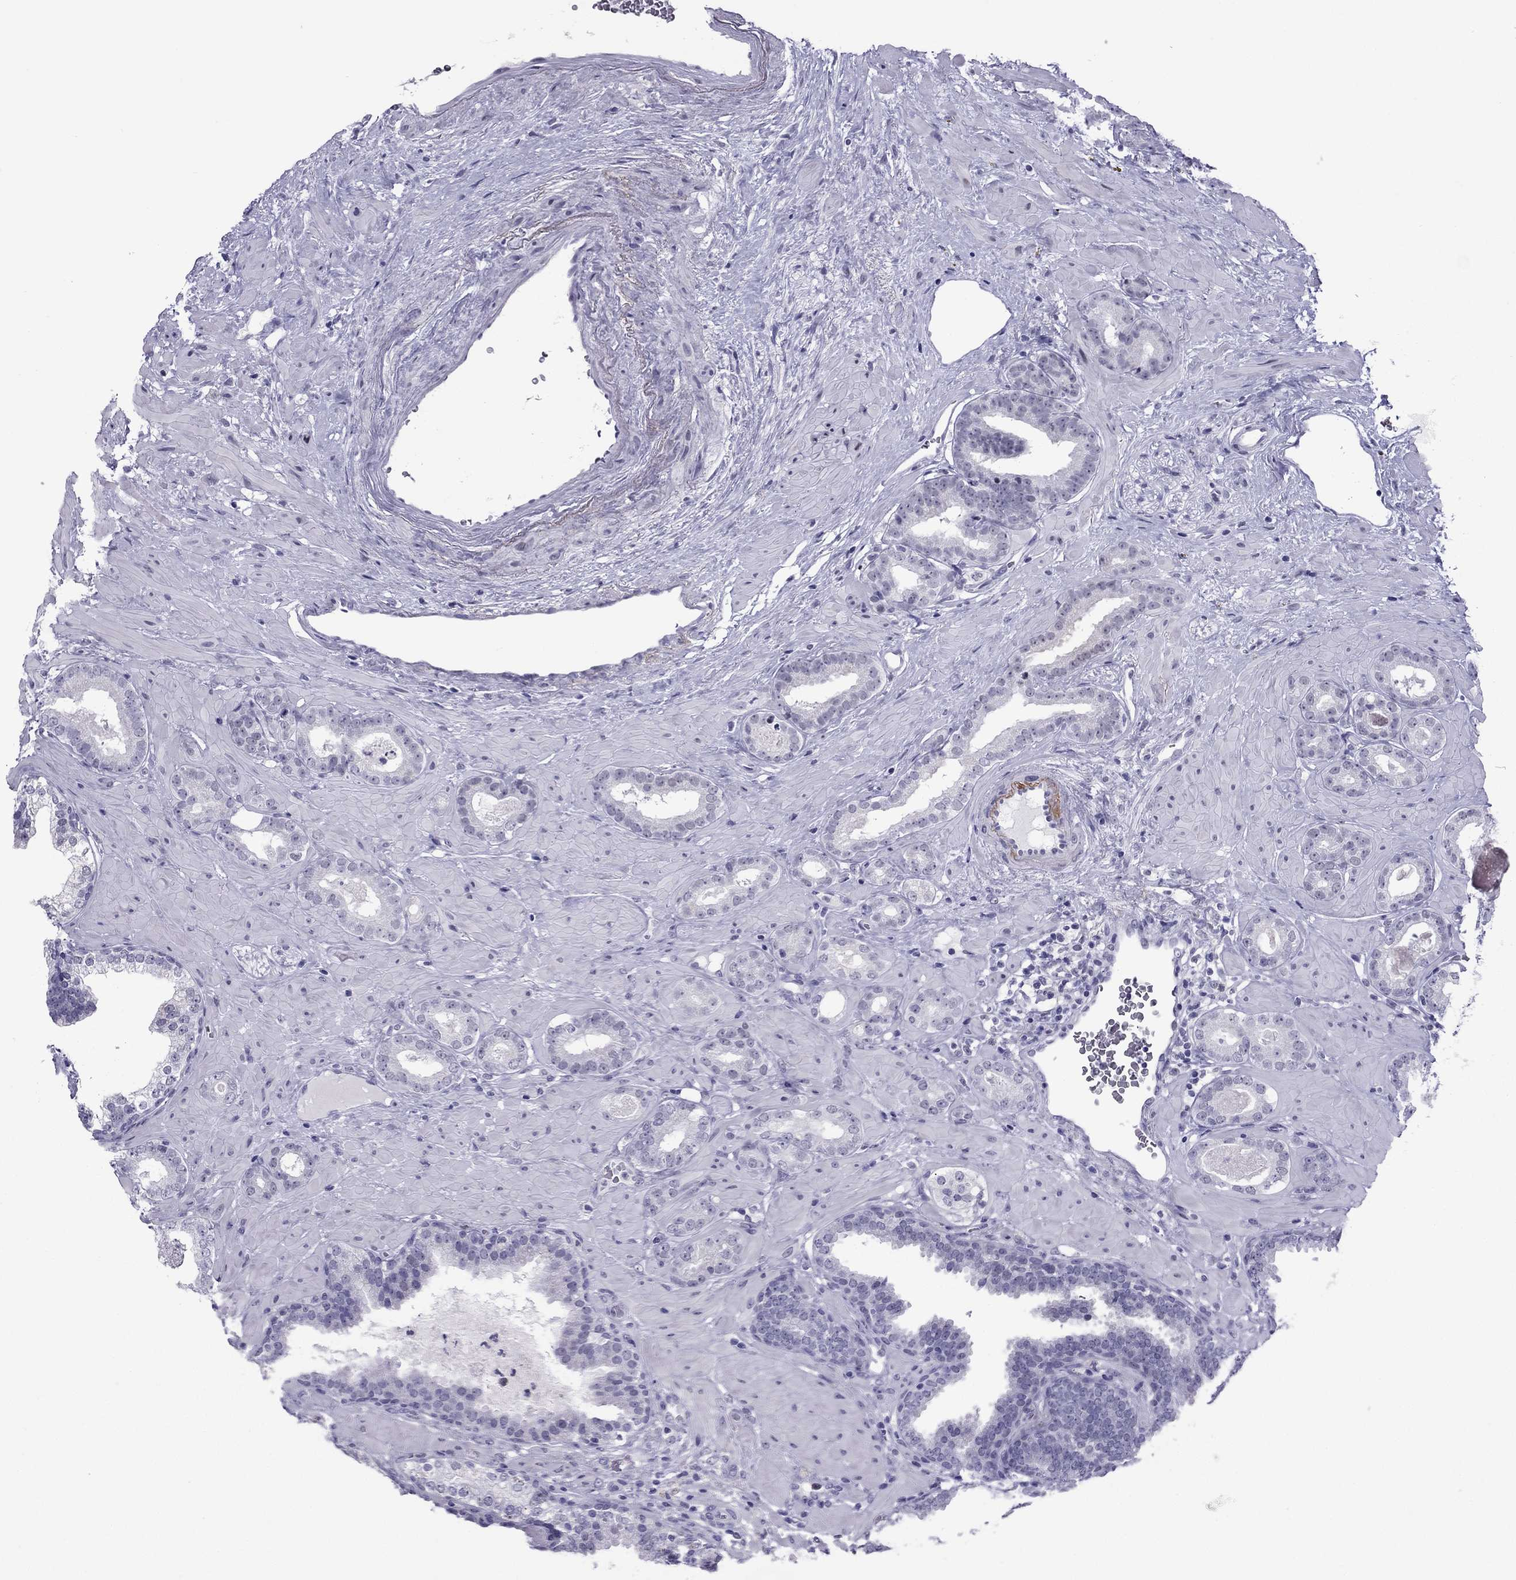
{"staining": {"intensity": "negative", "quantity": "none", "location": "none"}, "tissue": "prostate cancer", "cell_type": "Tumor cells", "image_type": "cancer", "snomed": [{"axis": "morphology", "description": "Adenocarcinoma, Low grade"}, {"axis": "topography", "description": "Prostate"}], "caption": "The image exhibits no staining of tumor cells in adenocarcinoma (low-grade) (prostate).", "gene": "MYLK3", "patient": {"sex": "male", "age": 60}}